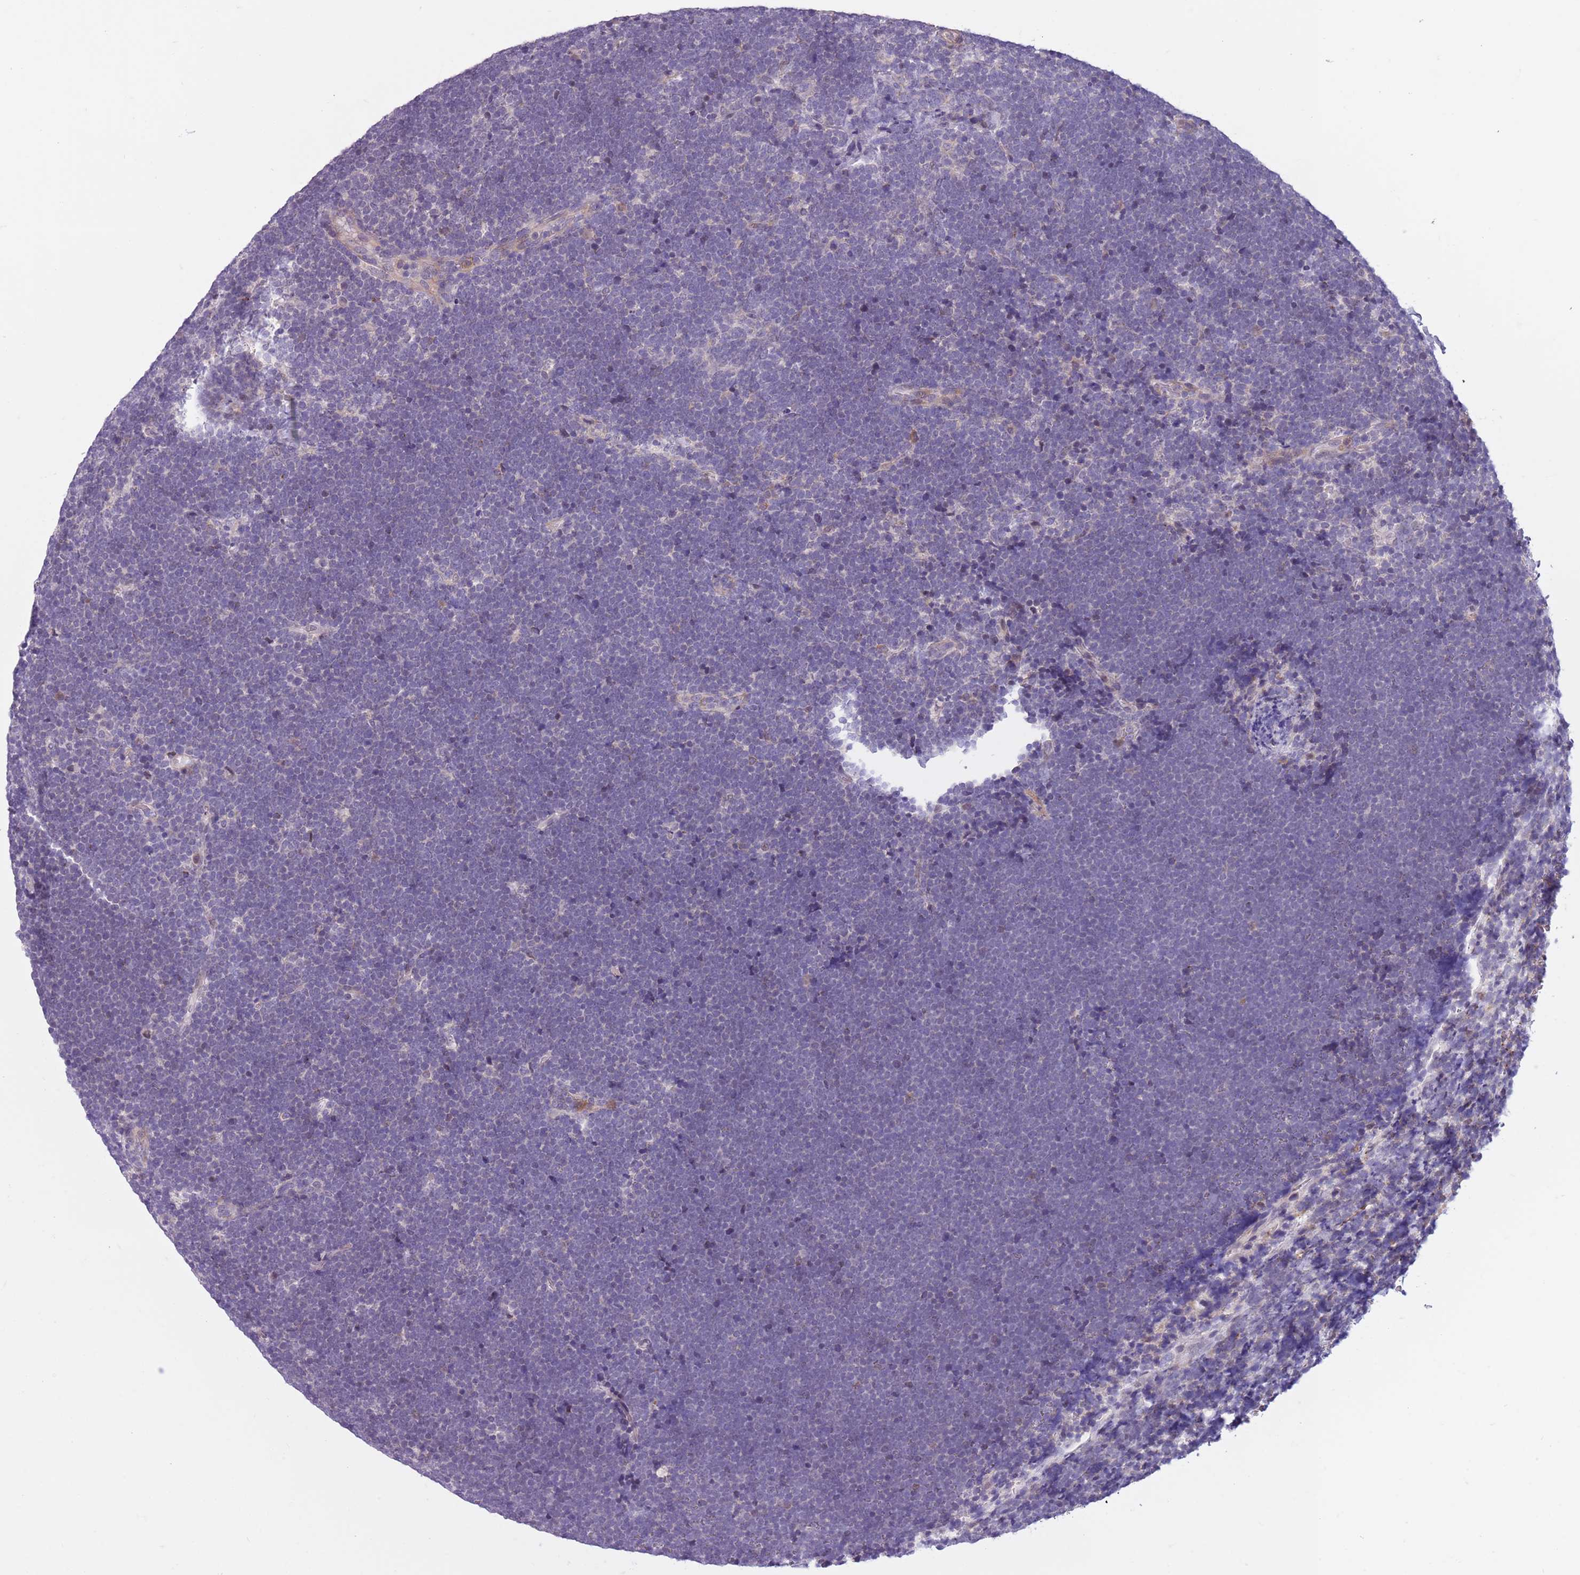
{"staining": {"intensity": "negative", "quantity": "none", "location": "none"}, "tissue": "lymphoma", "cell_type": "Tumor cells", "image_type": "cancer", "snomed": [{"axis": "morphology", "description": "Malignant lymphoma, non-Hodgkin's type, High grade"}, {"axis": "topography", "description": "Lymph node"}], "caption": "High magnification brightfield microscopy of malignant lymphoma, non-Hodgkin's type (high-grade) stained with DAB (3,3'-diaminobenzidine) (brown) and counterstained with hematoxylin (blue): tumor cells show no significant staining.", "gene": "JAML", "patient": {"sex": "male", "age": 13}}